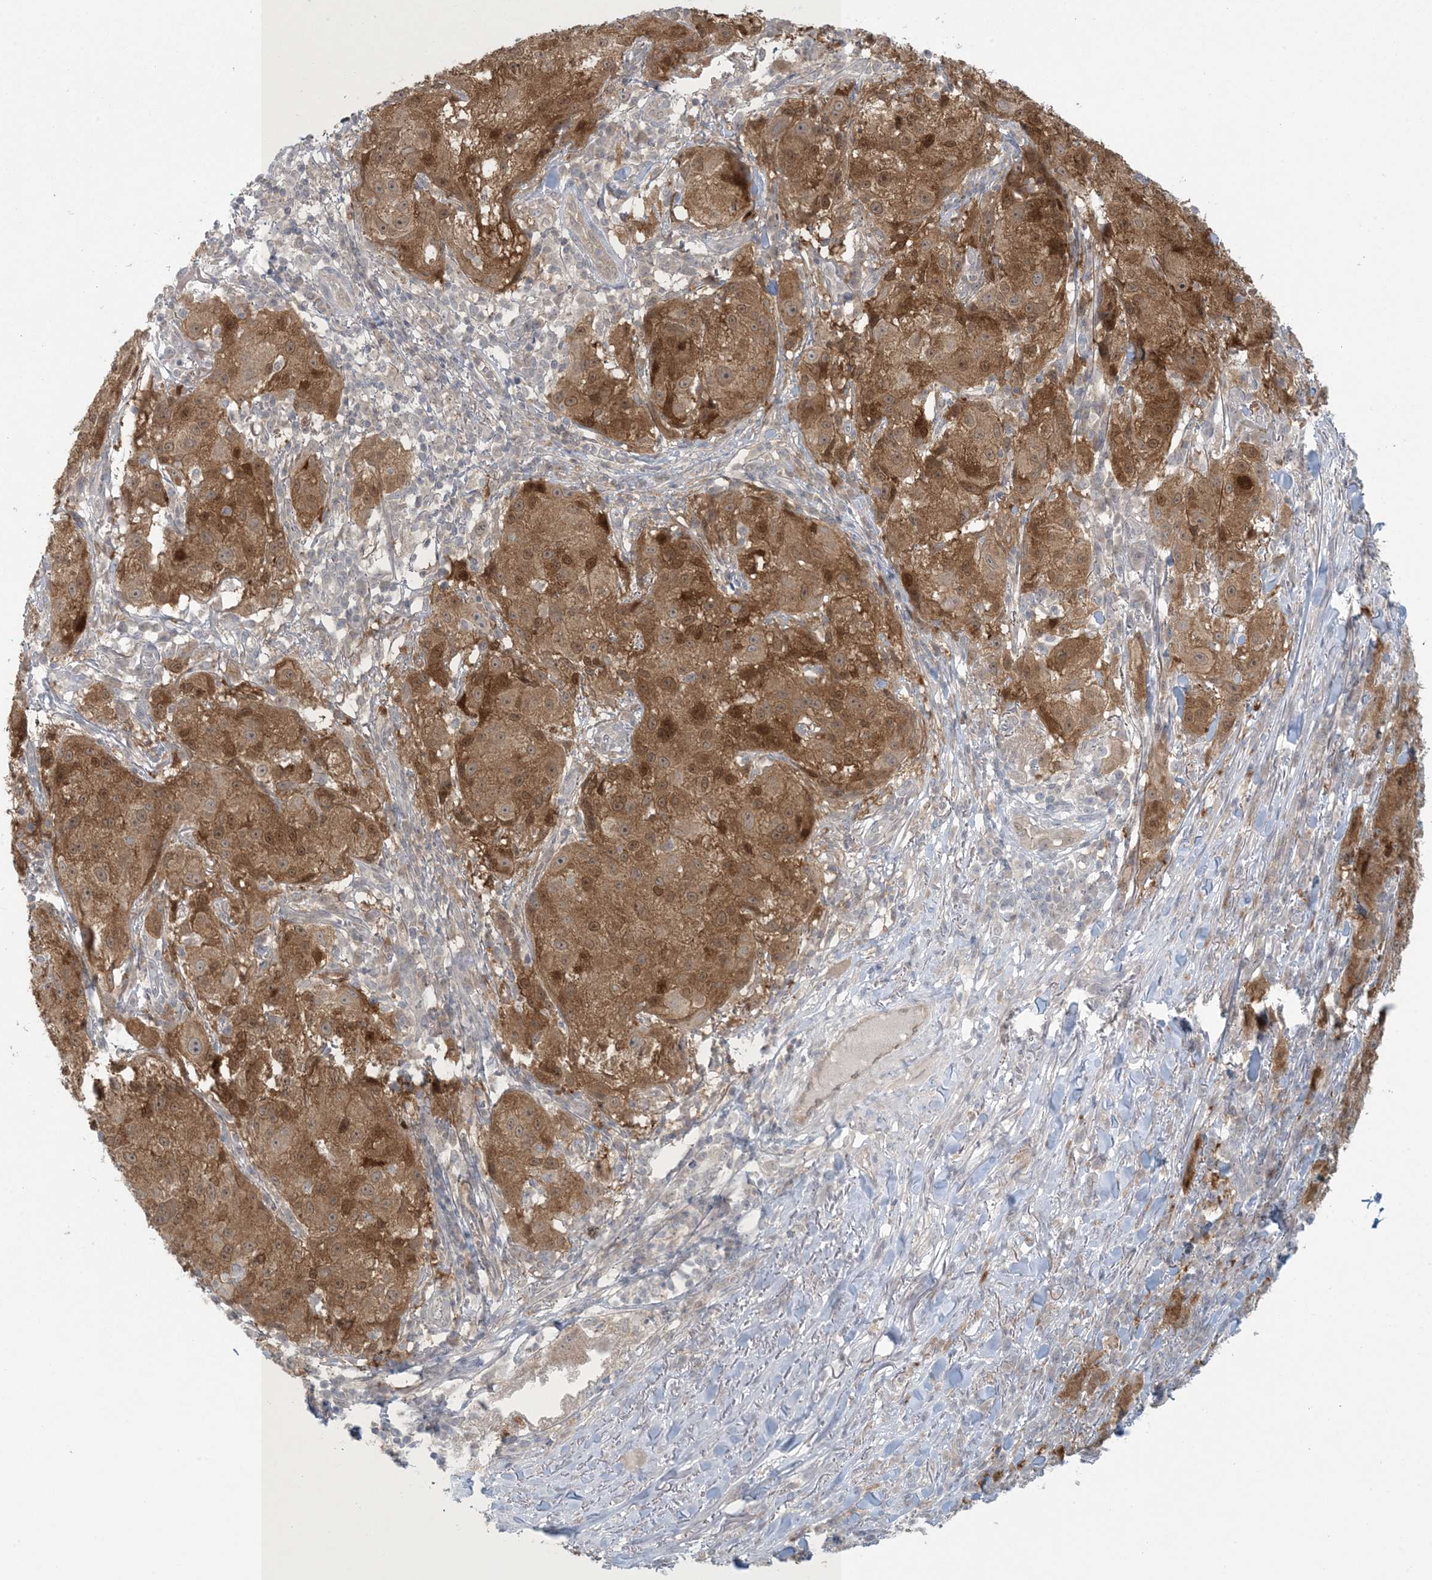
{"staining": {"intensity": "moderate", "quantity": ">75%", "location": "cytoplasmic/membranous,nuclear"}, "tissue": "melanoma", "cell_type": "Tumor cells", "image_type": "cancer", "snomed": [{"axis": "morphology", "description": "Necrosis, NOS"}, {"axis": "morphology", "description": "Malignant melanoma, NOS"}, {"axis": "topography", "description": "Skin"}], "caption": "Moderate cytoplasmic/membranous and nuclear staining is identified in approximately >75% of tumor cells in malignant melanoma.", "gene": "NRBP2", "patient": {"sex": "female", "age": 87}}